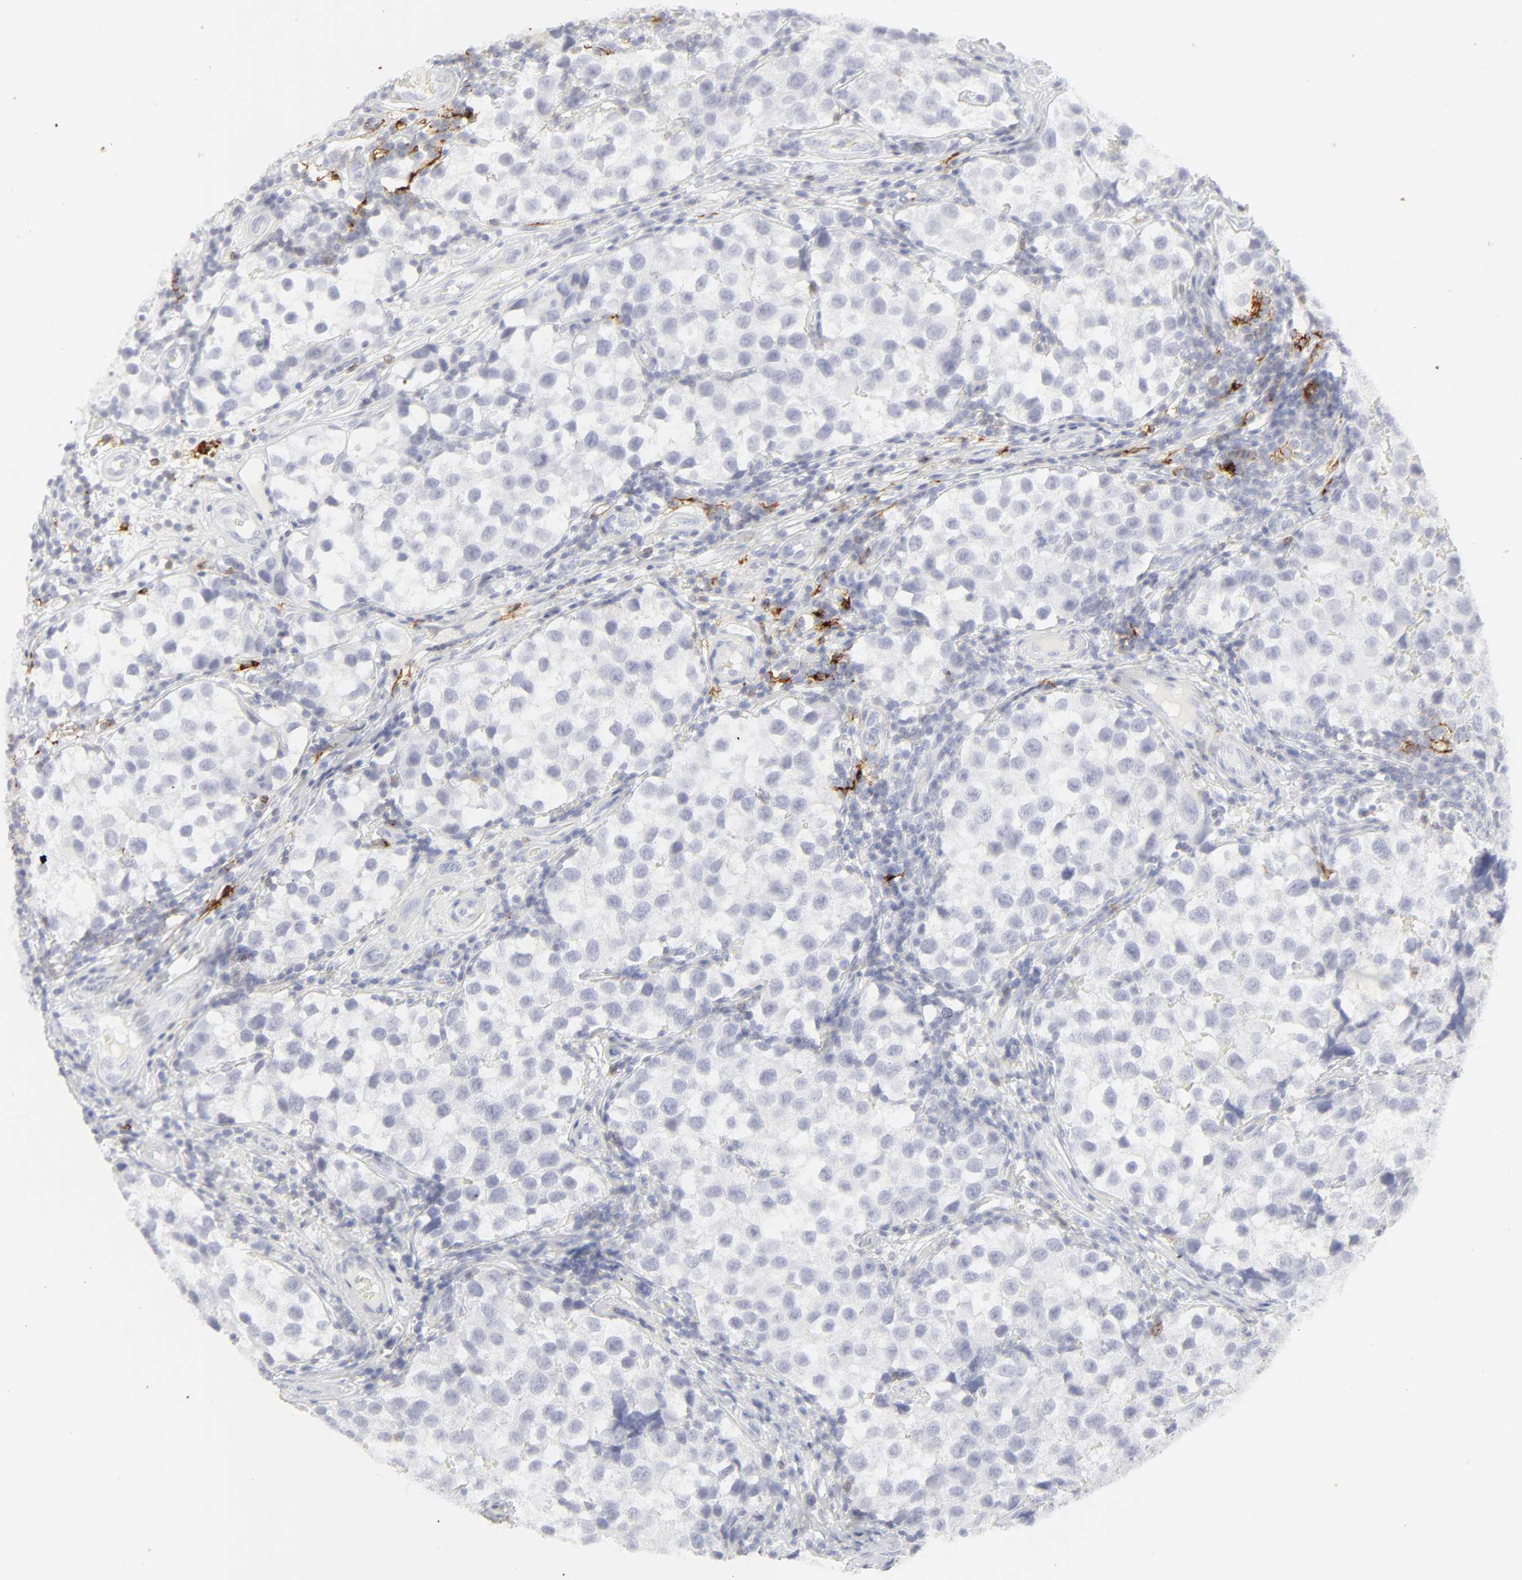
{"staining": {"intensity": "negative", "quantity": "none", "location": "none"}, "tissue": "testis cancer", "cell_type": "Tumor cells", "image_type": "cancer", "snomed": [{"axis": "morphology", "description": "Seminoma, NOS"}, {"axis": "topography", "description": "Testis"}], "caption": "A photomicrograph of human testis cancer (seminoma) is negative for staining in tumor cells.", "gene": "CCR7", "patient": {"sex": "male", "age": 39}}